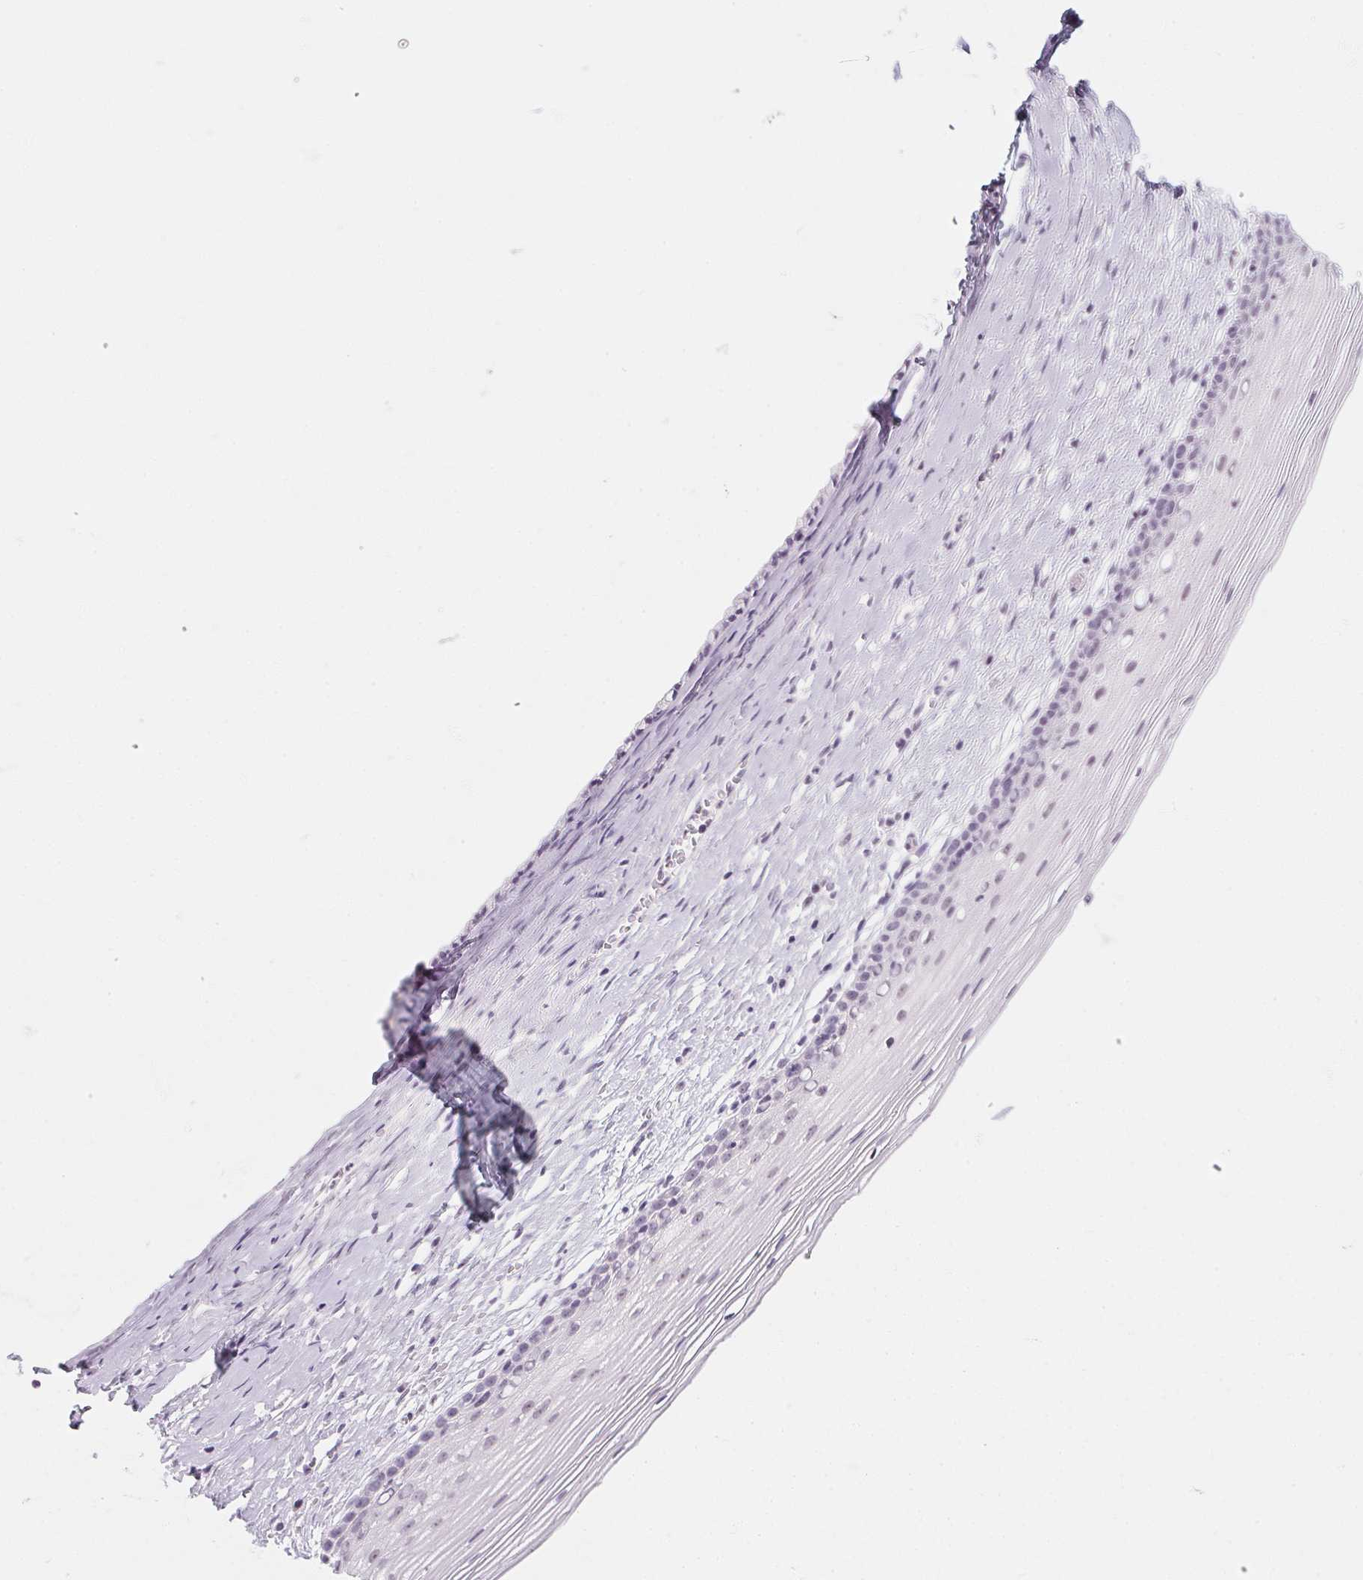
{"staining": {"intensity": "negative", "quantity": "none", "location": "none"}, "tissue": "cervix", "cell_type": "Glandular cells", "image_type": "normal", "snomed": [{"axis": "morphology", "description": "Normal tissue, NOS"}, {"axis": "topography", "description": "Cervix"}], "caption": "Glandular cells are negative for brown protein staining in unremarkable cervix. (DAB immunohistochemistry (IHC) with hematoxylin counter stain).", "gene": "ZIC4", "patient": {"sex": "female", "age": 40}}